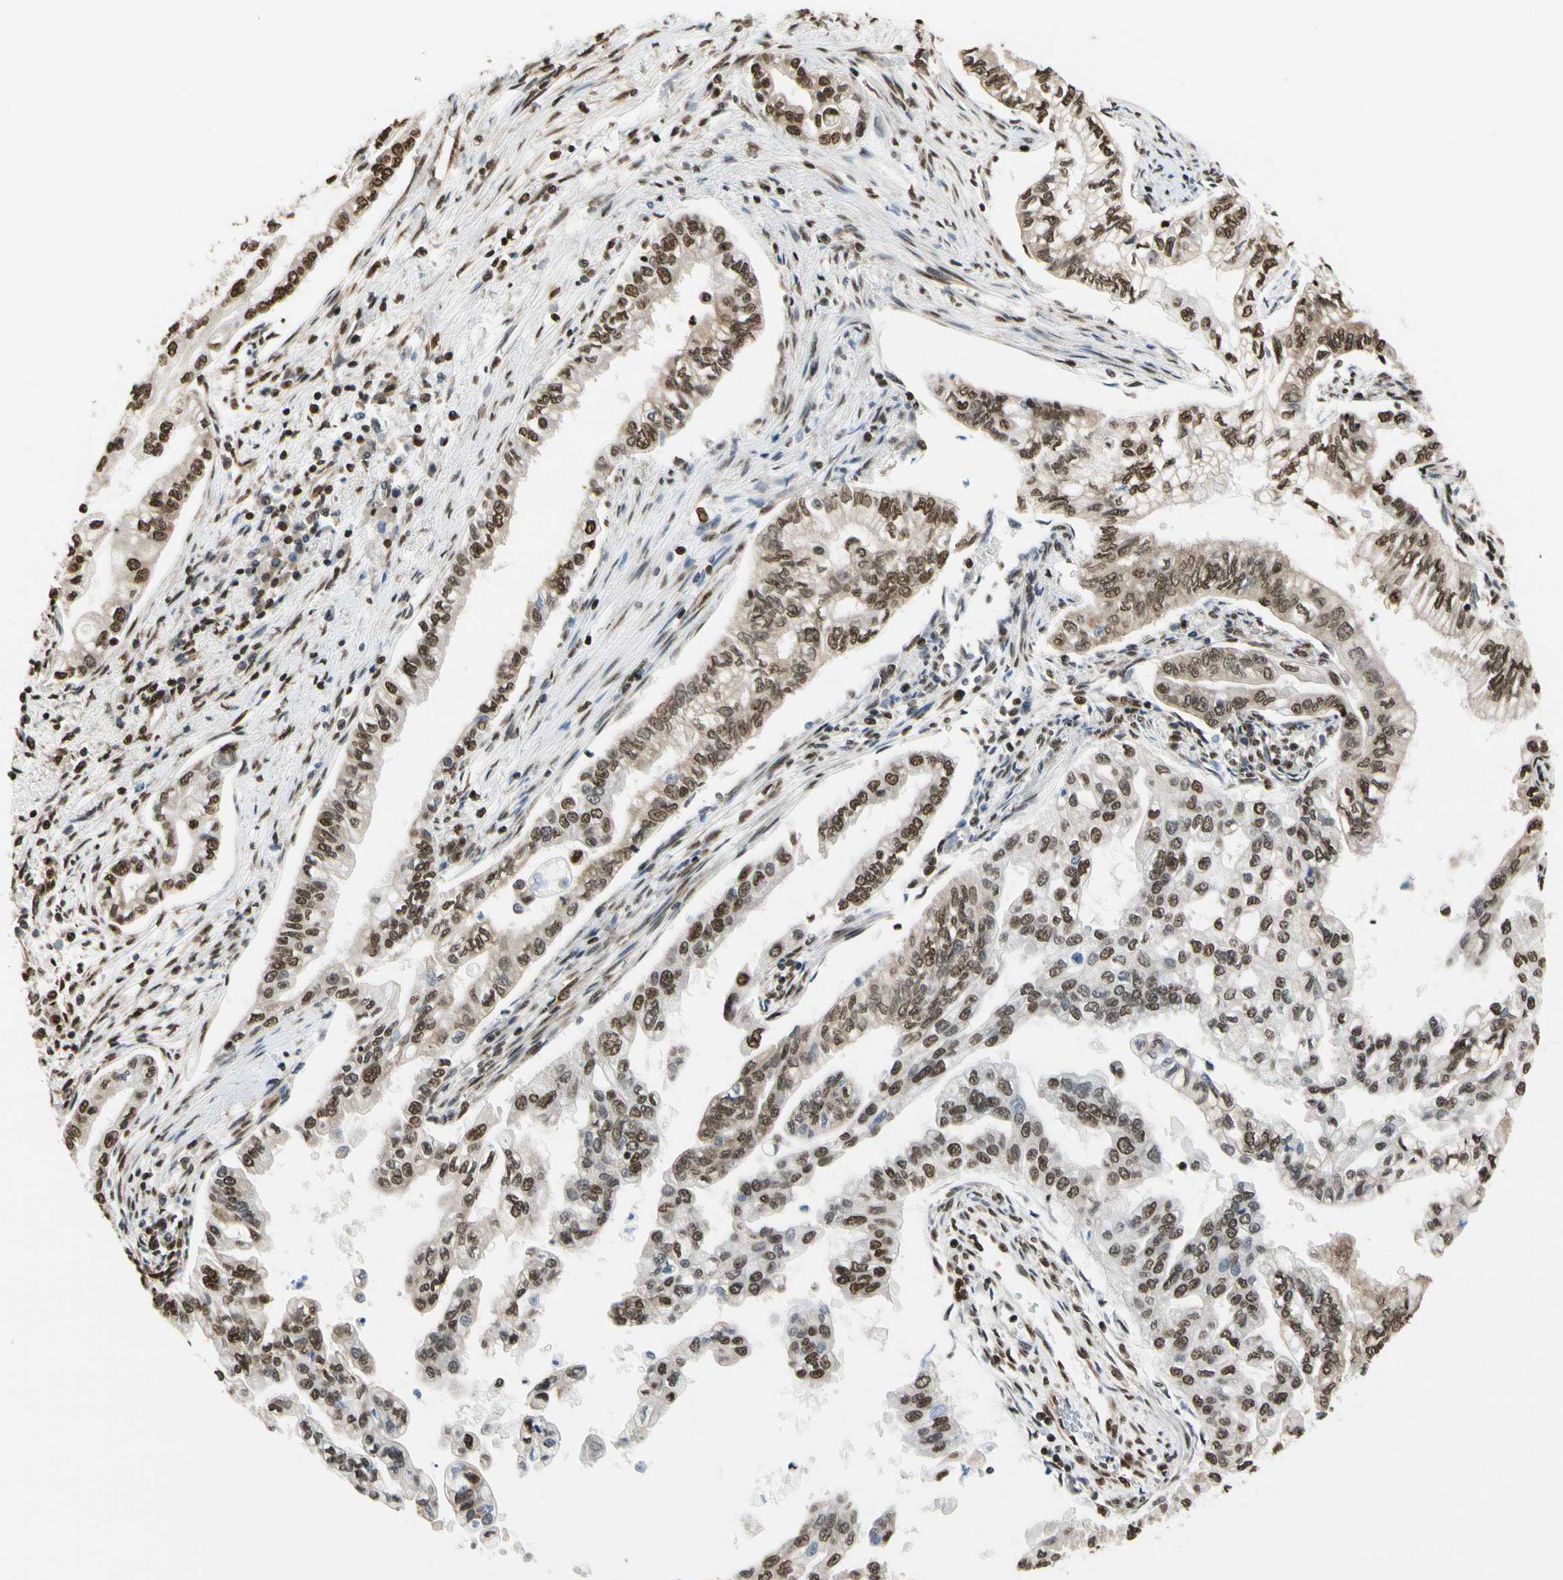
{"staining": {"intensity": "moderate", "quantity": ">75%", "location": "nuclear"}, "tissue": "pancreatic cancer", "cell_type": "Tumor cells", "image_type": "cancer", "snomed": [{"axis": "morphology", "description": "Normal tissue, NOS"}, {"axis": "topography", "description": "Pancreas"}], "caption": "The histopathology image exhibits a brown stain indicating the presence of a protein in the nuclear of tumor cells in pancreatic cancer. (Stains: DAB in brown, nuclei in blue, Microscopy: brightfield microscopy at high magnification).", "gene": "HNRNPK", "patient": {"sex": "male", "age": 42}}